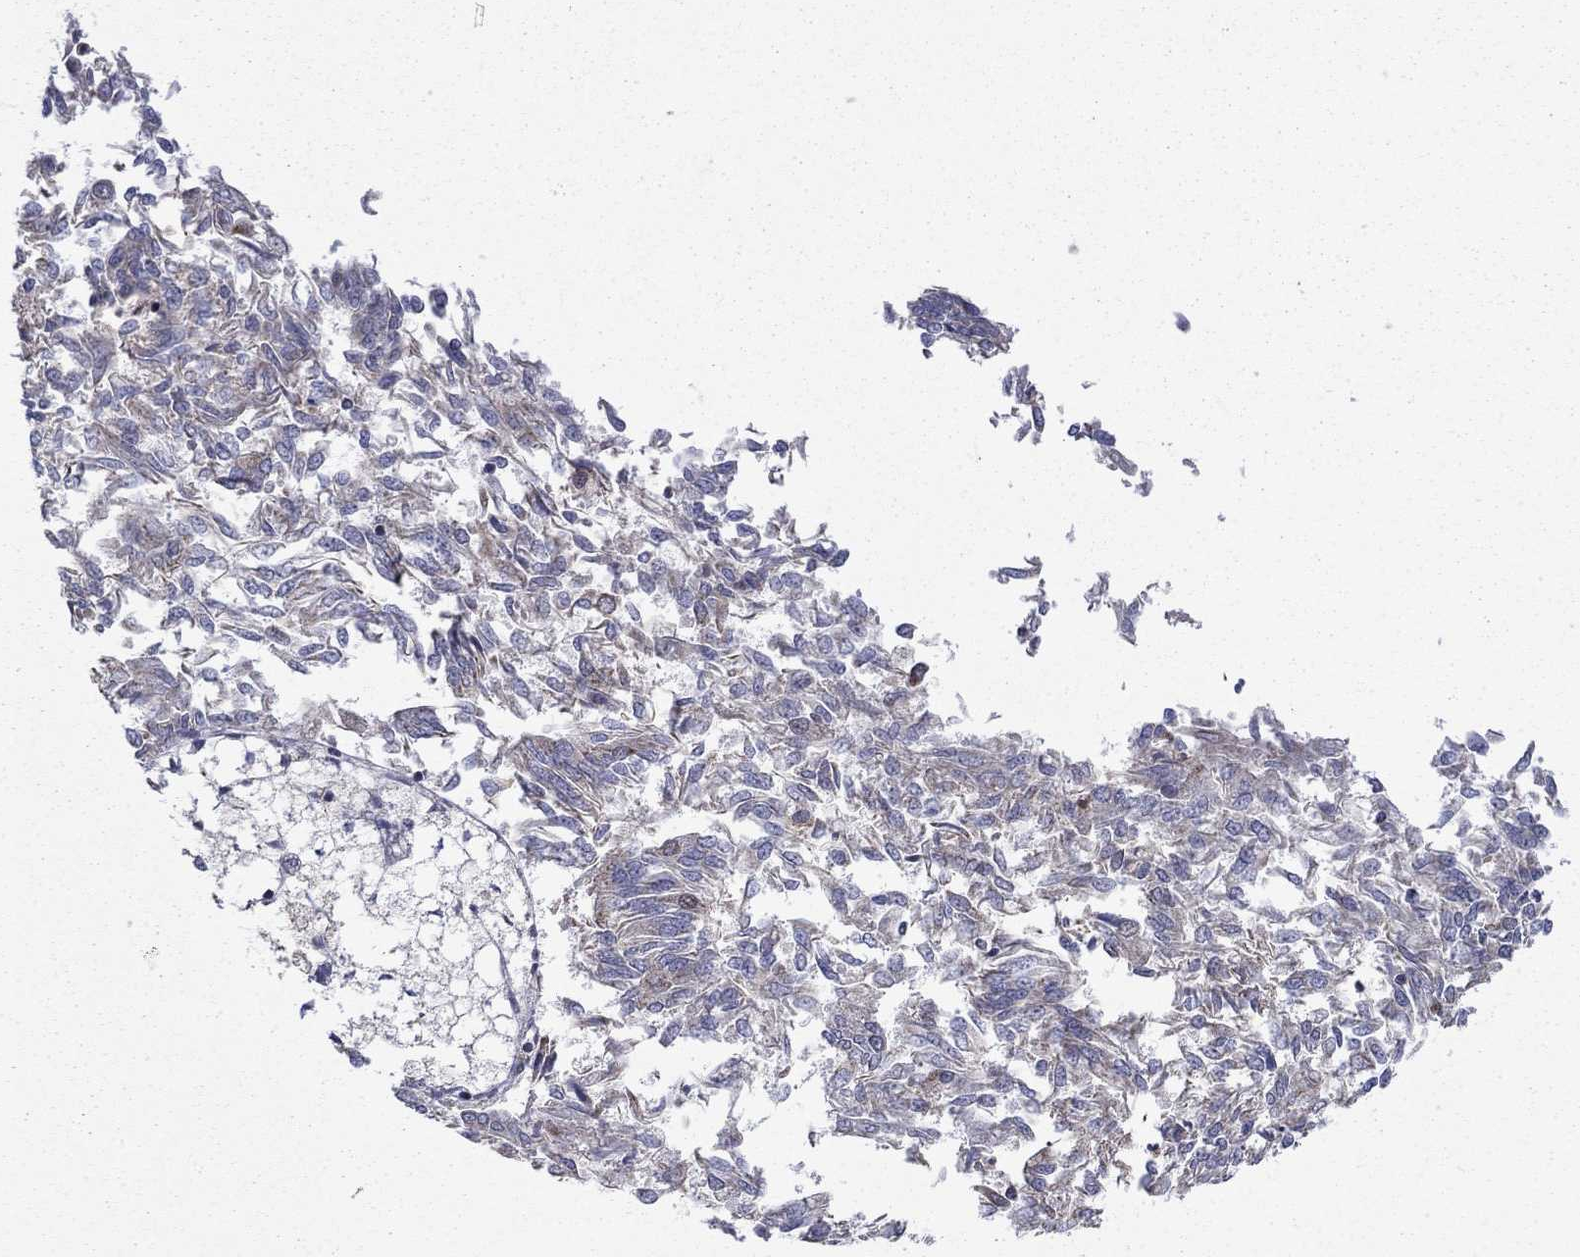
{"staining": {"intensity": "negative", "quantity": "none", "location": "none"}, "tissue": "endometrial cancer", "cell_type": "Tumor cells", "image_type": "cancer", "snomed": [{"axis": "morphology", "description": "Adenocarcinoma, NOS"}, {"axis": "topography", "description": "Endometrium"}], "caption": "A micrograph of endometrial cancer stained for a protein demonstrates no brown staining in tumor cells.", "gene": "DOP1B", "patient": {"sex": "female", "age": 58}}